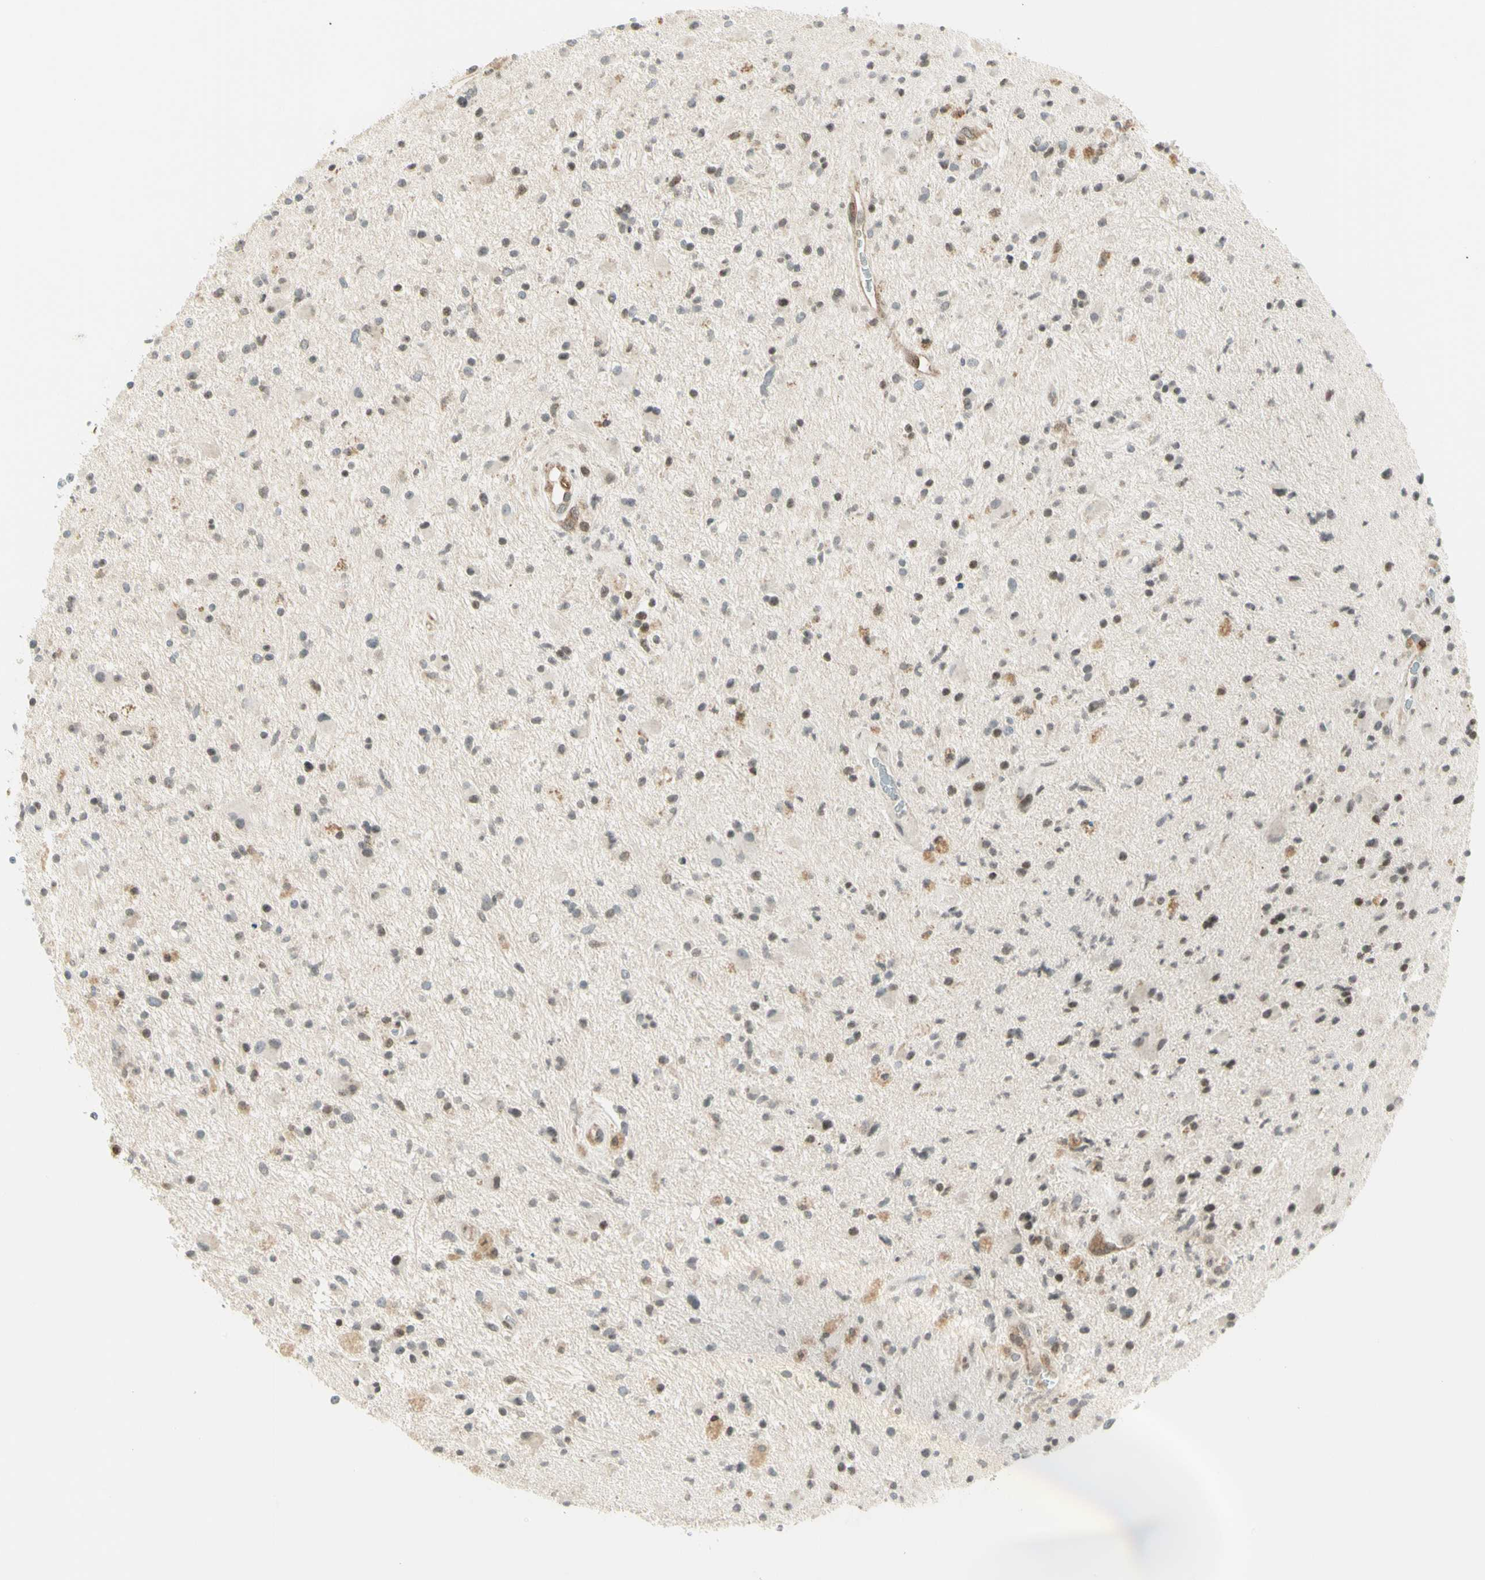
{"staining": {"intensity": "weak", "quantity": "<25%", "location": "nuclear"}, "tissue": "glioma", "cell_type": "Tumor cells", "image_type": "cancer", "snomed": [{"axis": "morphology", "description": "Glioma, malignant, High grade"}, {"axis": "topography", "description": "Brain"}], "caption": "The immunohistochemistry (IHC) micrograph has no significant expression in tumor cells of high-grade glioma (malignant) tissue.", "gene": "TPT1", "patient": {"sex": "male", "age": 33}}